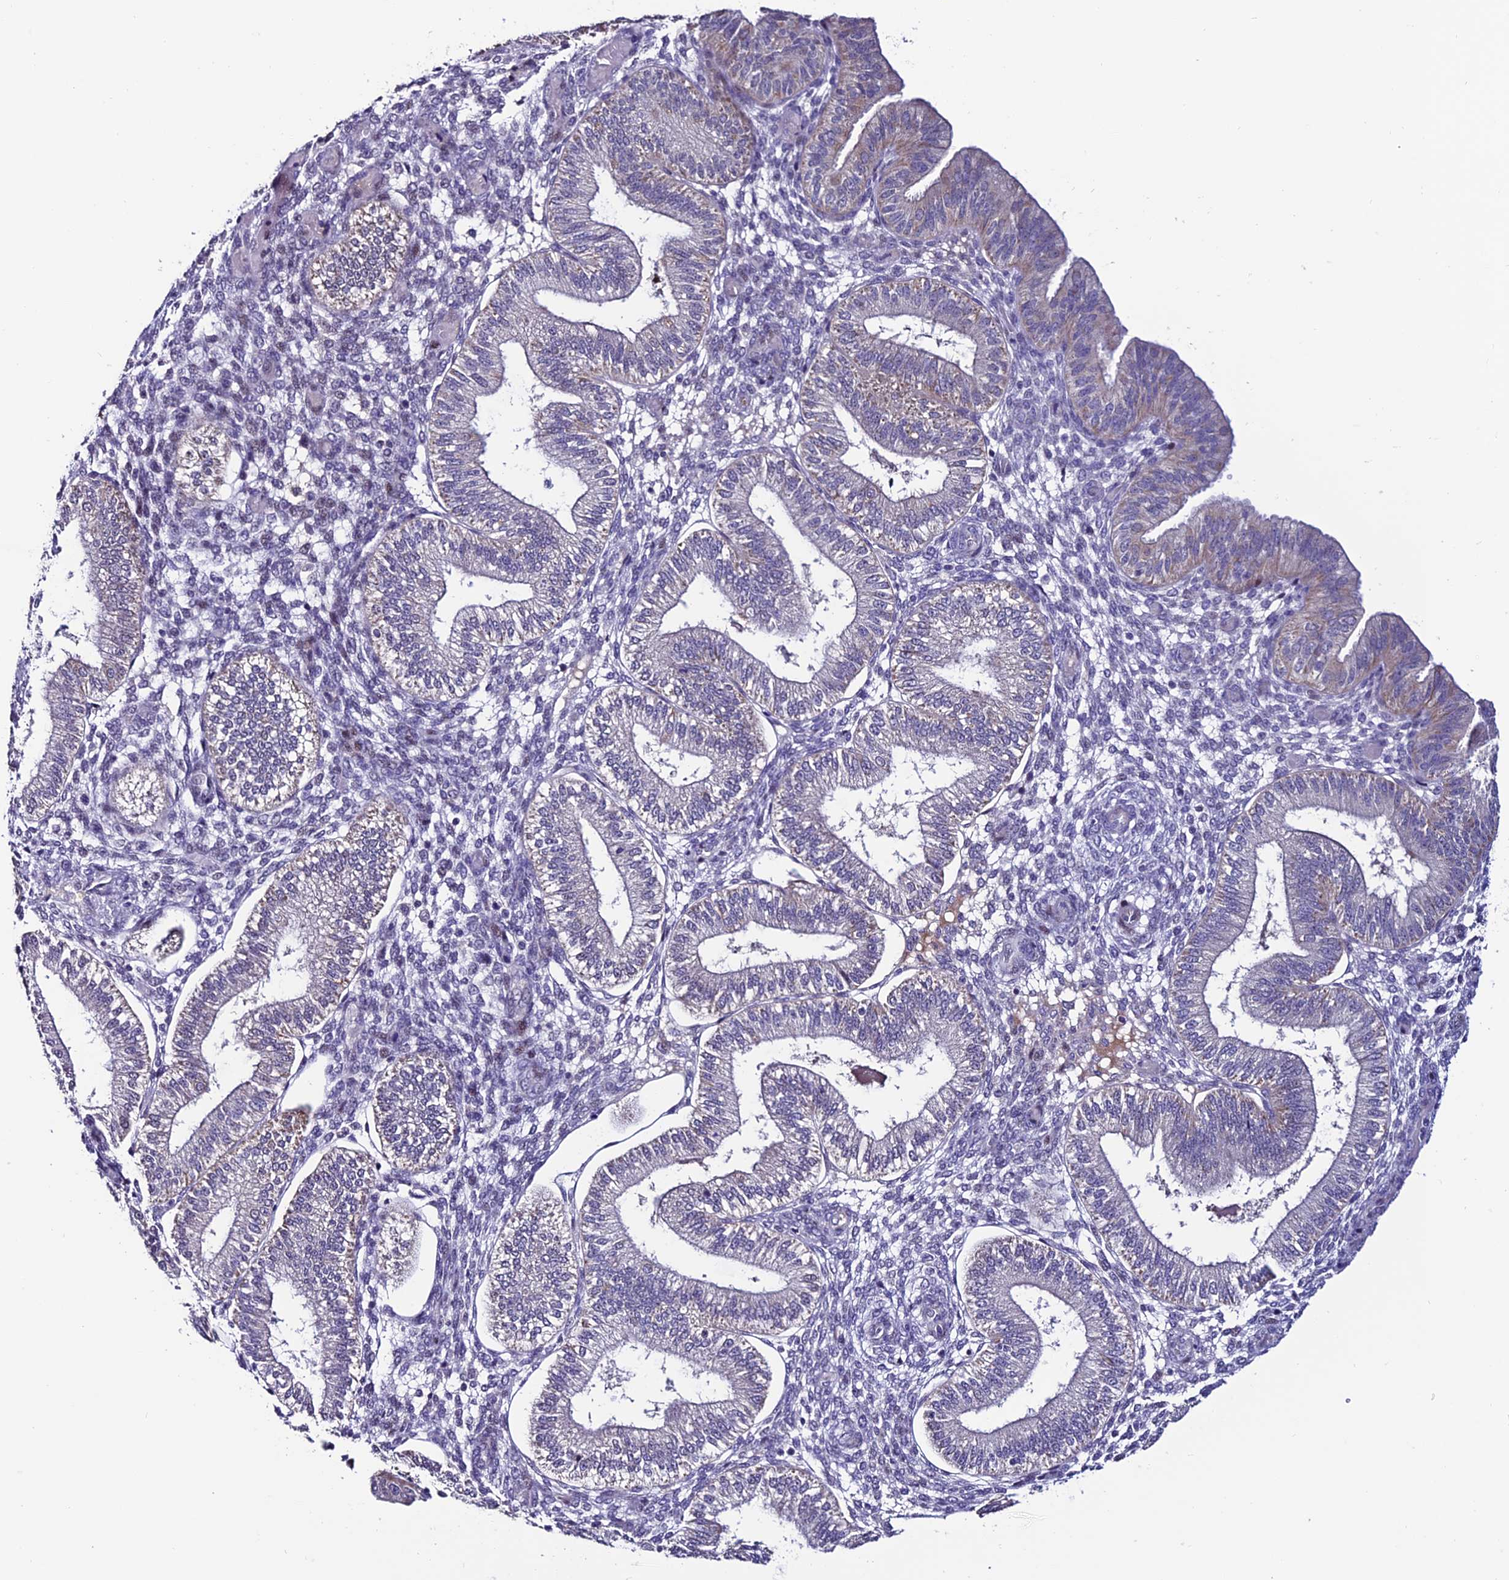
{"staining": {"intensity": "negative", "quantity": "none", "location": "none"}, "tissue": "endometrium", "cell_type": "Cells in endometrial stroma", "image_type": "normal", "snomed": [{"axis": "morphology", "description": "Normal tissue, NOS"}, {"axis": "topography", "description": "Endometrium"}], "caption": "Cells in endometrial stroma are negative for brown protein staining in benign endometrium. (Brightfield microscopy of DAB (3,3'-diaminobenzidine) IHC at high magnification).", "gene": "SLC10A1", "patient": {"sex": "female", "age": 39}}